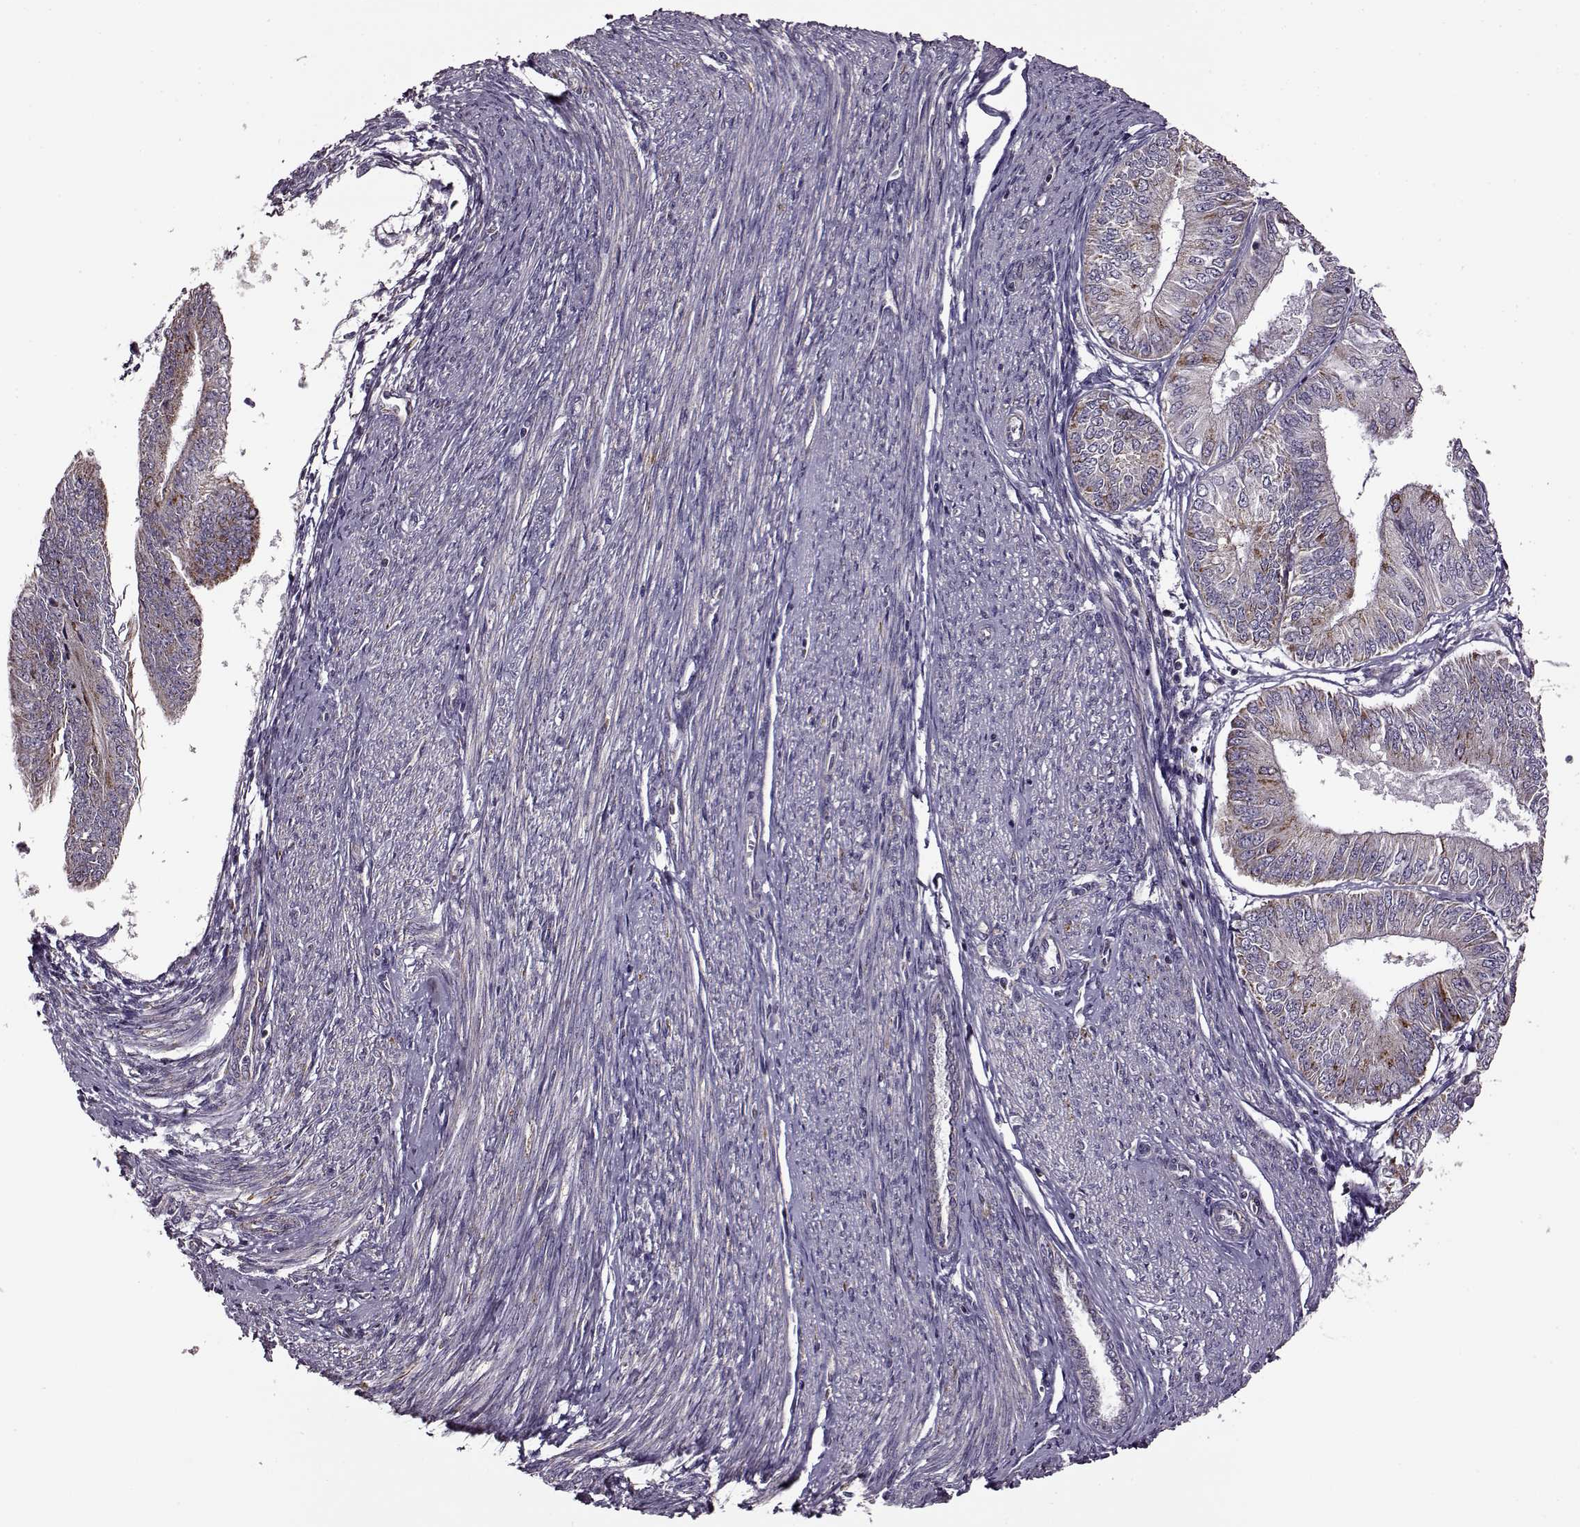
{"staining": {"intensity": "weak", "quantity": "<25%", "location": "cytoplasmic/membranous"}, "tissue": "endometrial cancer", "cell_type": "Tumor cells", "image_type": "cancer", "snomed": [{"axis": "morphology", "description": "Adenocarcinoma, NOS"}, {"axis": "topography", "description": "Endometrium"}], "caption": "A high-resolution histopathology image shows IHC staining of endometrial adenocarcinoma, which exhibits no significant positivity in tumor cells. The staining is performed using DAB (3,3'-diaminobenzidine) brown chromogen with nuclei counter-stained in using hematoxylin.", "gene": "MTSS1", "patient": {"sex": "female", "age": 58}}